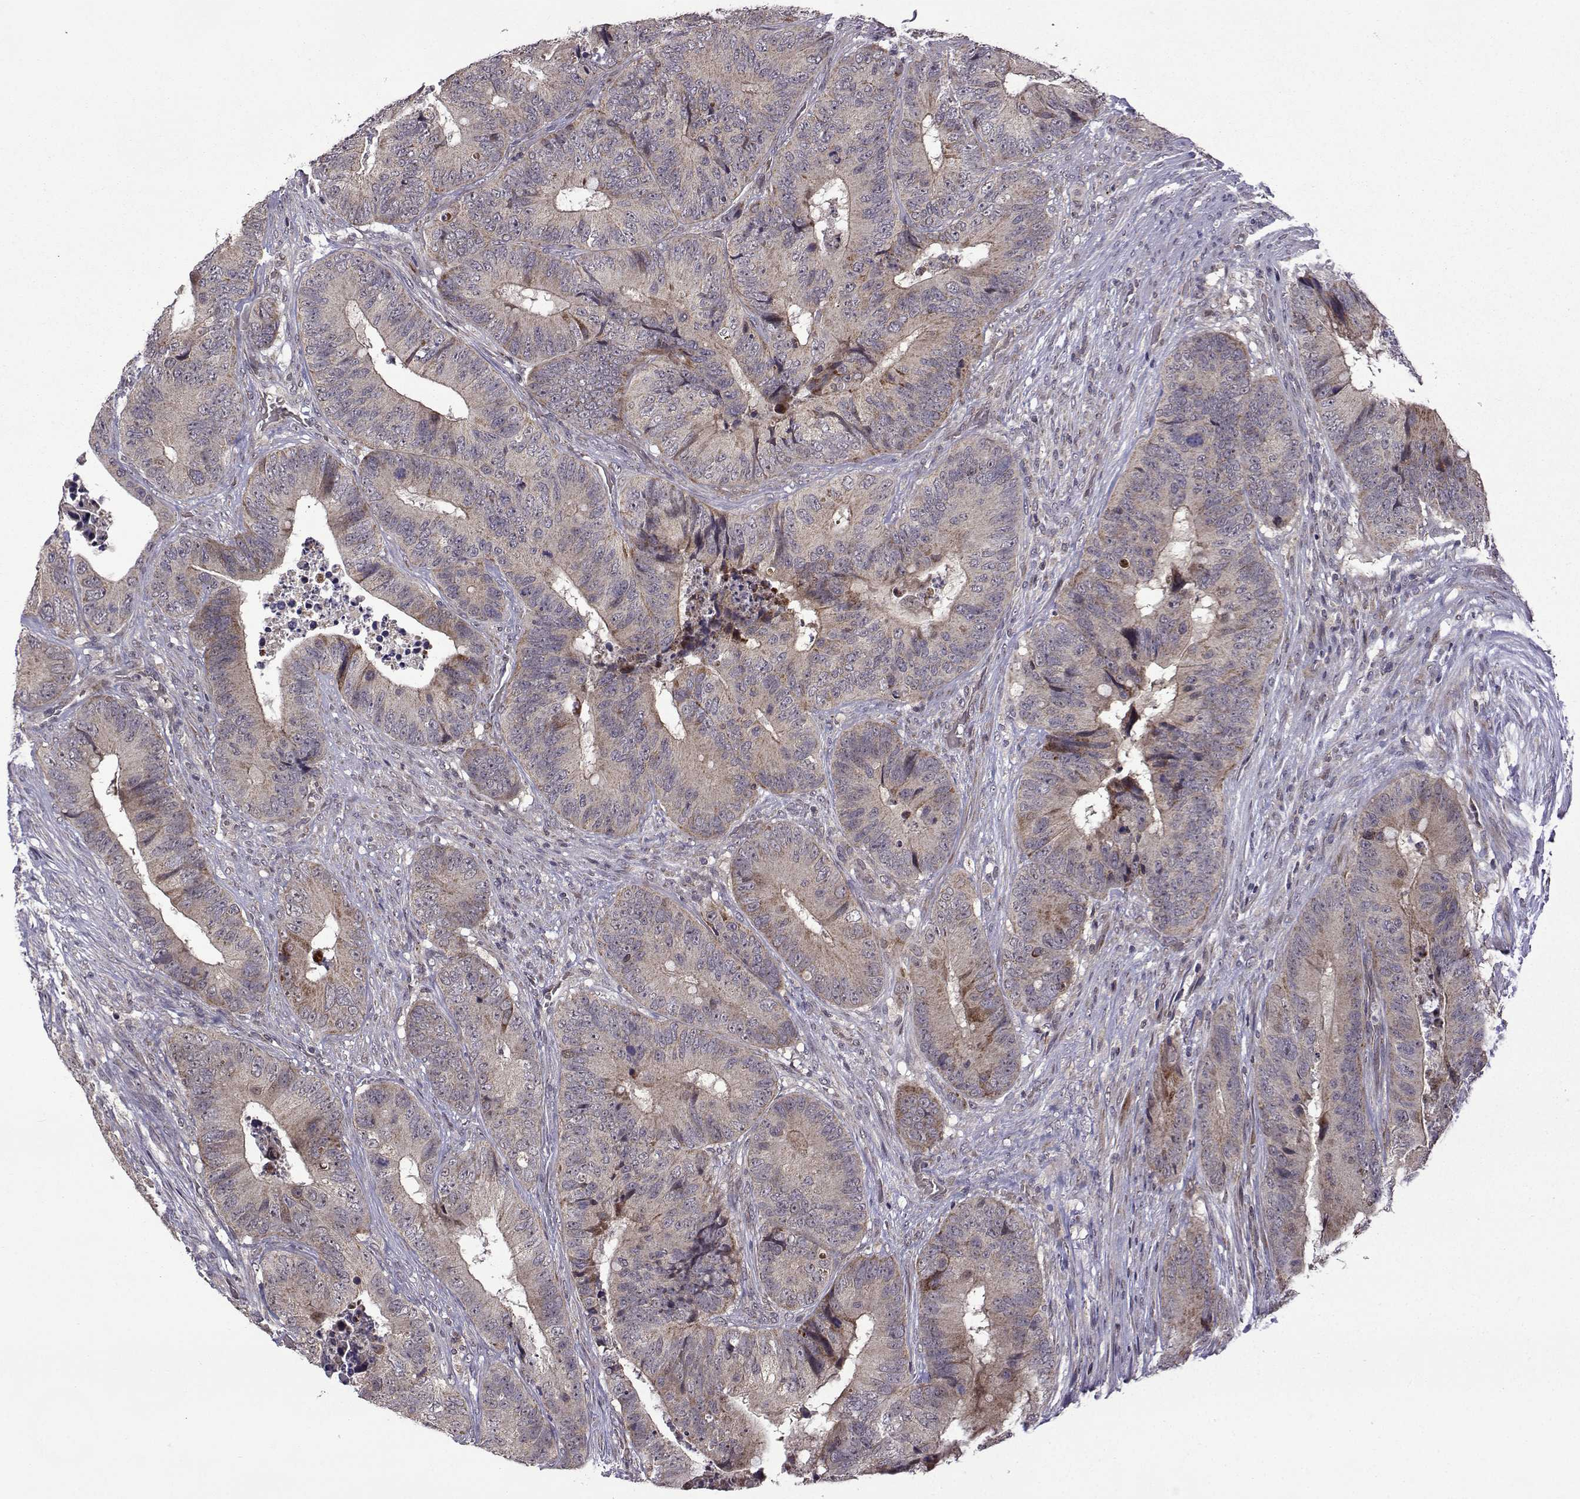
{"staining": {"intensity": "moderate", "quantity": "<25%", "location": "cytoplasmic/membranous"}, "tissue": "colorectal cancer", "cell_type": "Tumor cells", "image_type": "cancer", "snomed": [{"axis": "morphology", "description": "Adenocarcinoma, NOS"}, {"axis": "topography", "description": "Colon"}], "caption": "Protein expression analysis of human colorectal adenocarcinoma reveals moderate cytoplasmic/membranous positivity in about <25% of tumor cells.", "gene": "TAB2", "patient": {"sex": "male", "age": 84}}